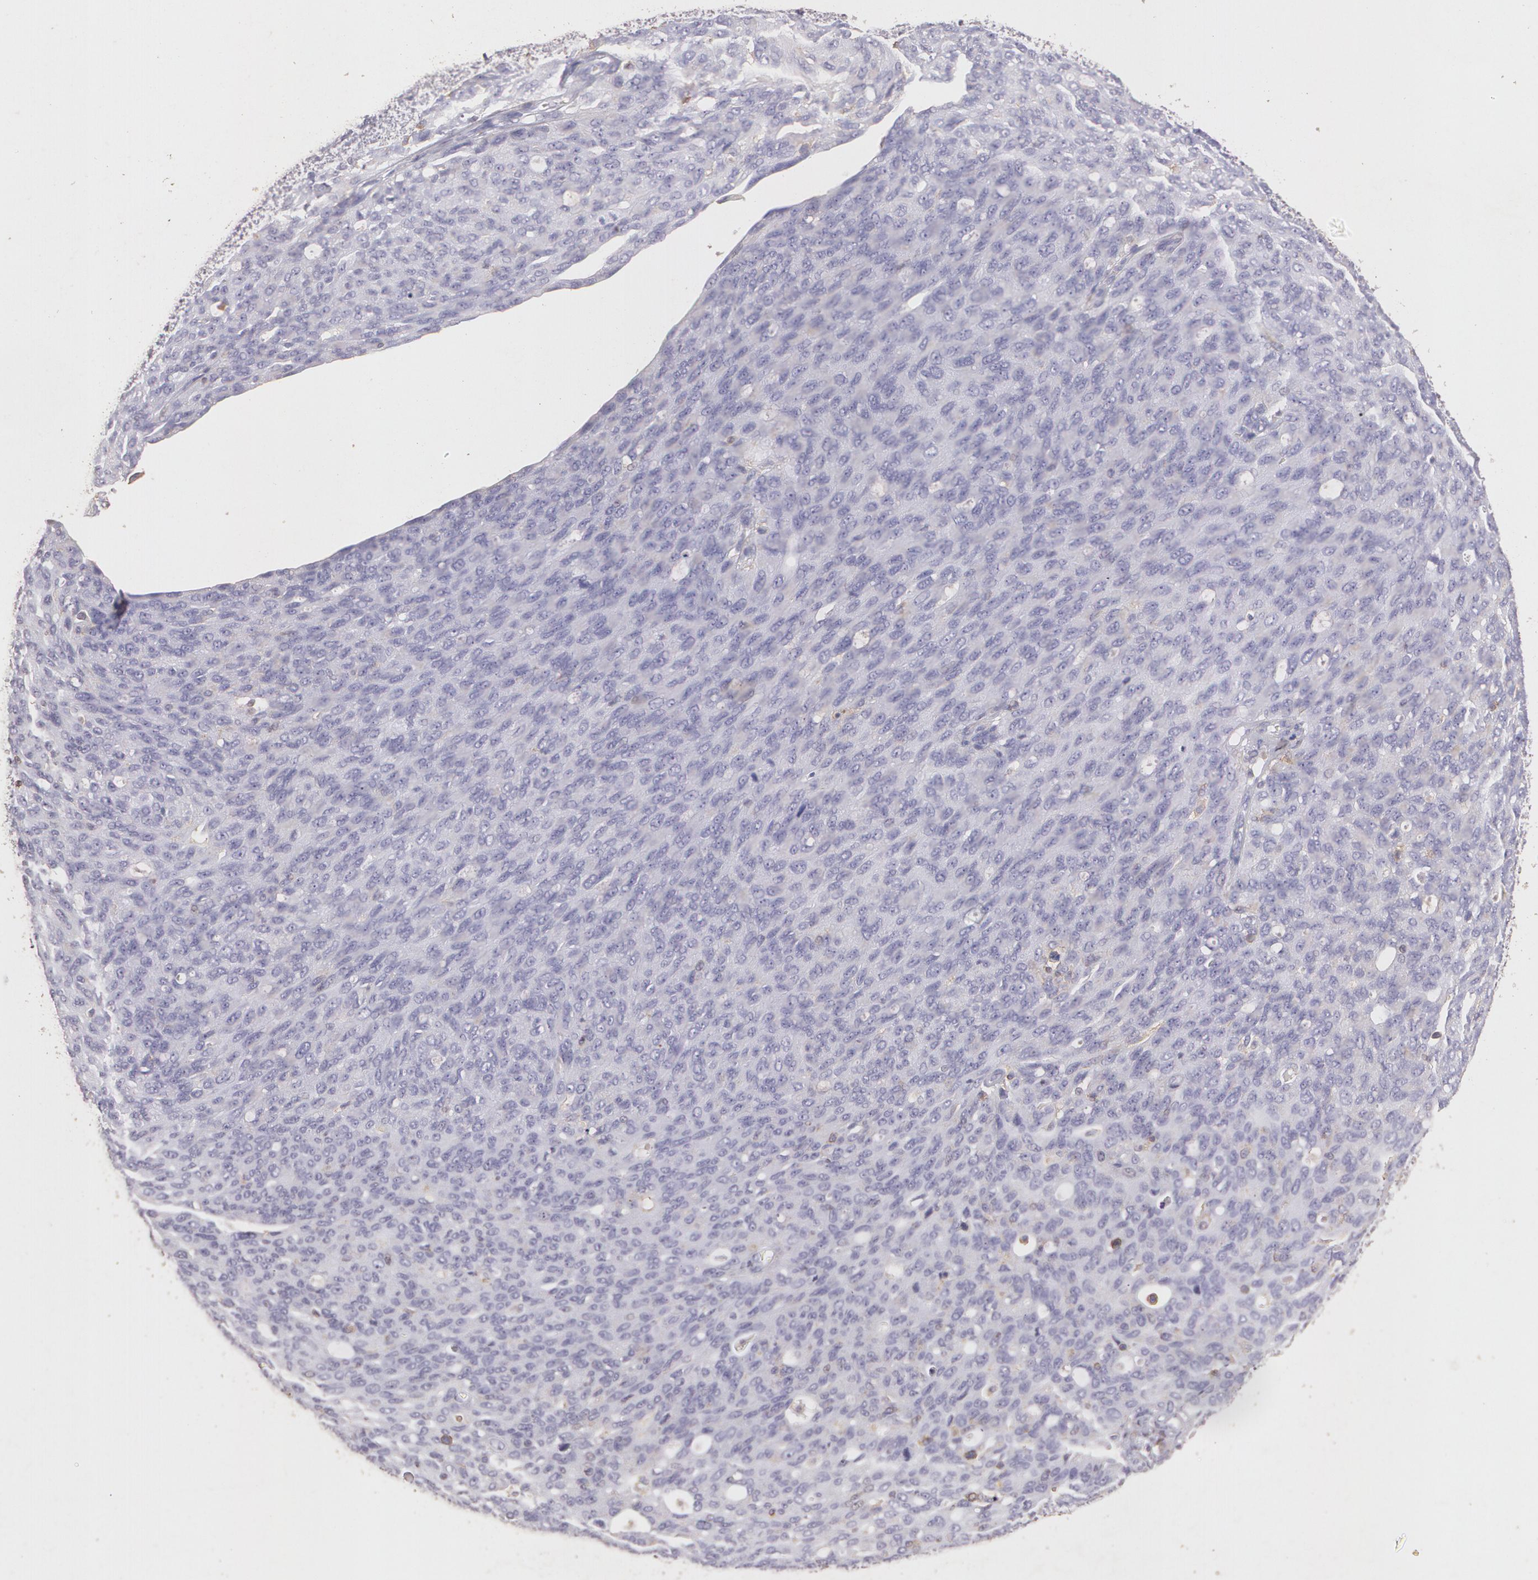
{"staining": {"intensity": "negative", "quantity": "none", "location": "none"}, "tissue": "ovarian cancer", "cell_type": "Tumor cells", "image_type": "cancer", "snomed": [{"axis": "morphology", "description": "Cystadenocarcinoma, serous, NOS"}, {"axis": "topography", "description": "Ovary"}], "caption": "Immunohistochemistry photomicrograph of neoplastic tissue: human ovarian serous cystadenocarcinoma stained with DAB (3,3'-diaminobenzidine) shows no significant protein positivity in tumor cells.", "gene": "TGFBR1", "patient": {"sex": "female", "age": 82}}